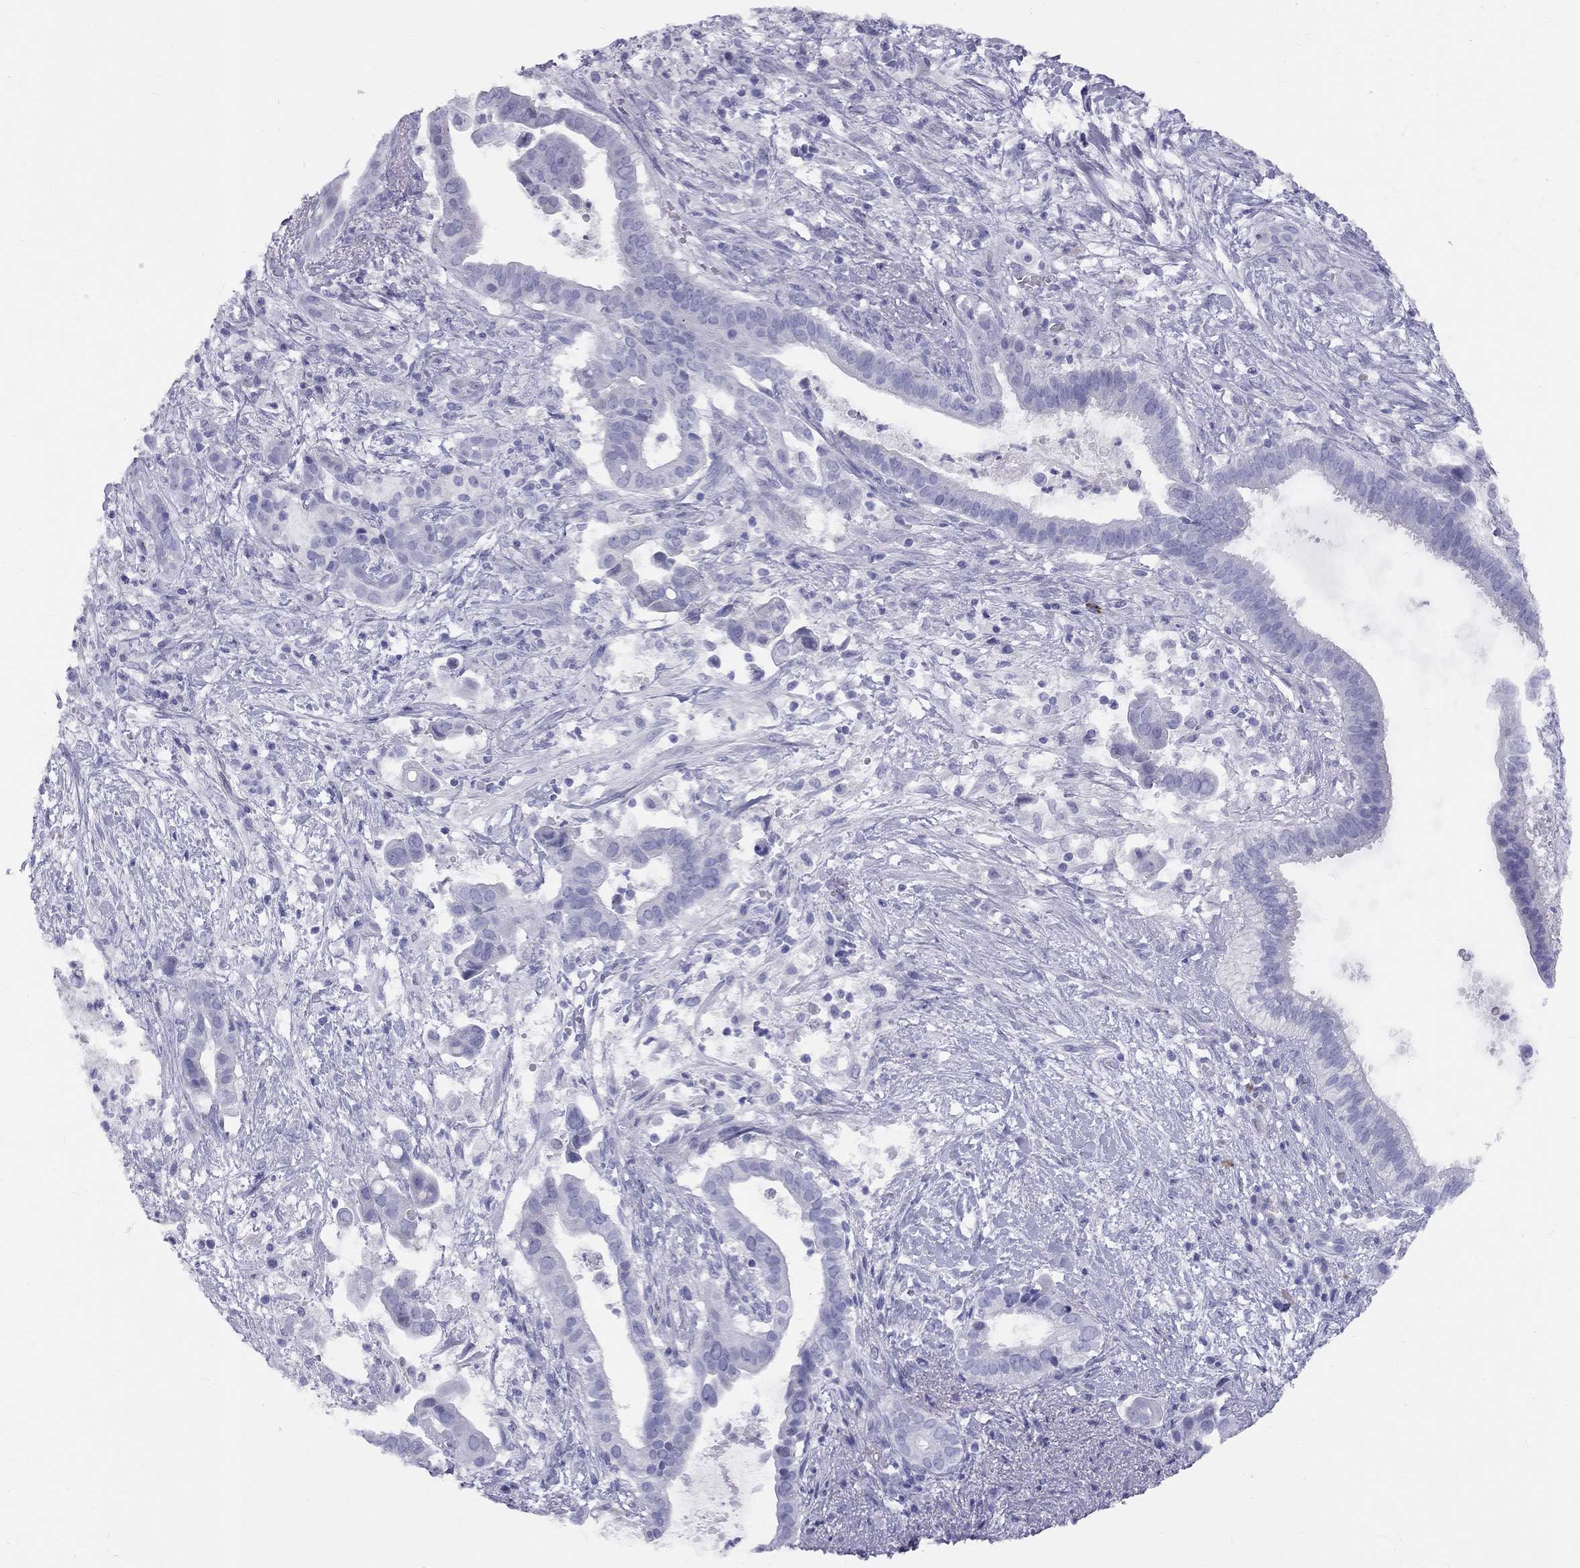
{"staining": {"intensity": "negative", "quantity": "none", "location": "none"}, "tissue": "pancreatic cancer", "cell_type": "Tumor cells", "image_type": "cancer", "snomed": [{"axis": "morphology", "description": "Adenocarcinoma, NOS"}, {"axis": "topography", "description": "Pancreas"}], "caption": "DAB (3,3'-diaminobenzidine) immunohistochemical staining of pancreatic cancer (adenocarcinoma) shows no significant expression in tumor cells. (Brightfield microscopy of DAB (3,3'-diaminobenzidine) IHC at high magnification).", "gene": "FSCN3", "patient": {"sex": "male", "age": 61}}